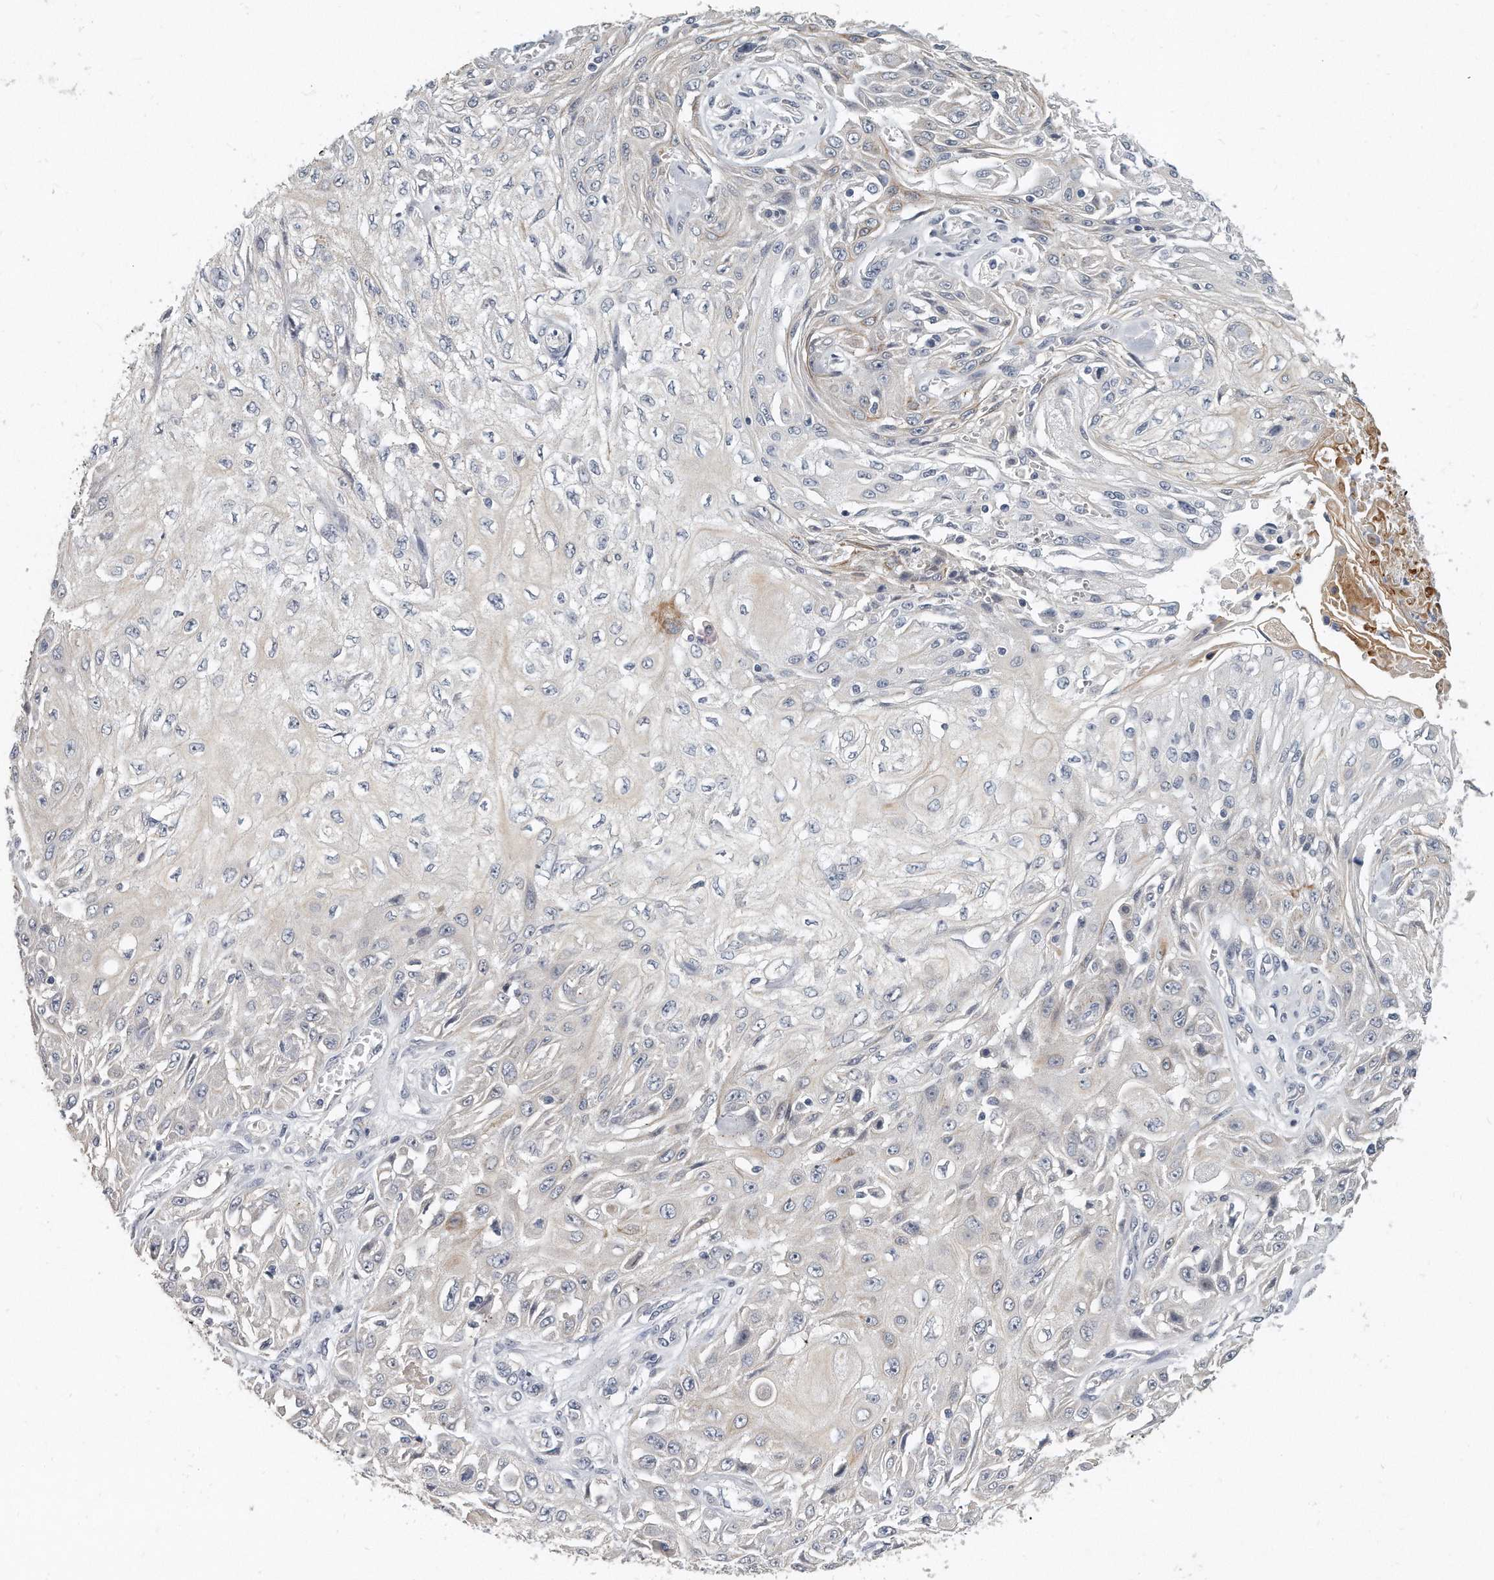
{"staining": {"intensity": "weak", "quantity": "<25%", "location": "cytoplasmic/membranous"}, "tissue": "skin cancer", "cell_type": "Tumor cells", "image_type": "cancer", "snomed": [{"axis": "morphology", "description": "Squamous cell carcinoma, NOS"}, {"axis": "morphology", "description": "Squamous cell carcinoma, metastatic, NOS"}, {"axis": "topography", "description": "Skin"}, {"axis": "topography", "description": "Lymph node"}], "caption": "Tumor cells are negative for protein expression in human skin cancer. Nuclei are stained in blue.", "gene": "KLHL7", "patient": {"sex": "male", "age": 75}}